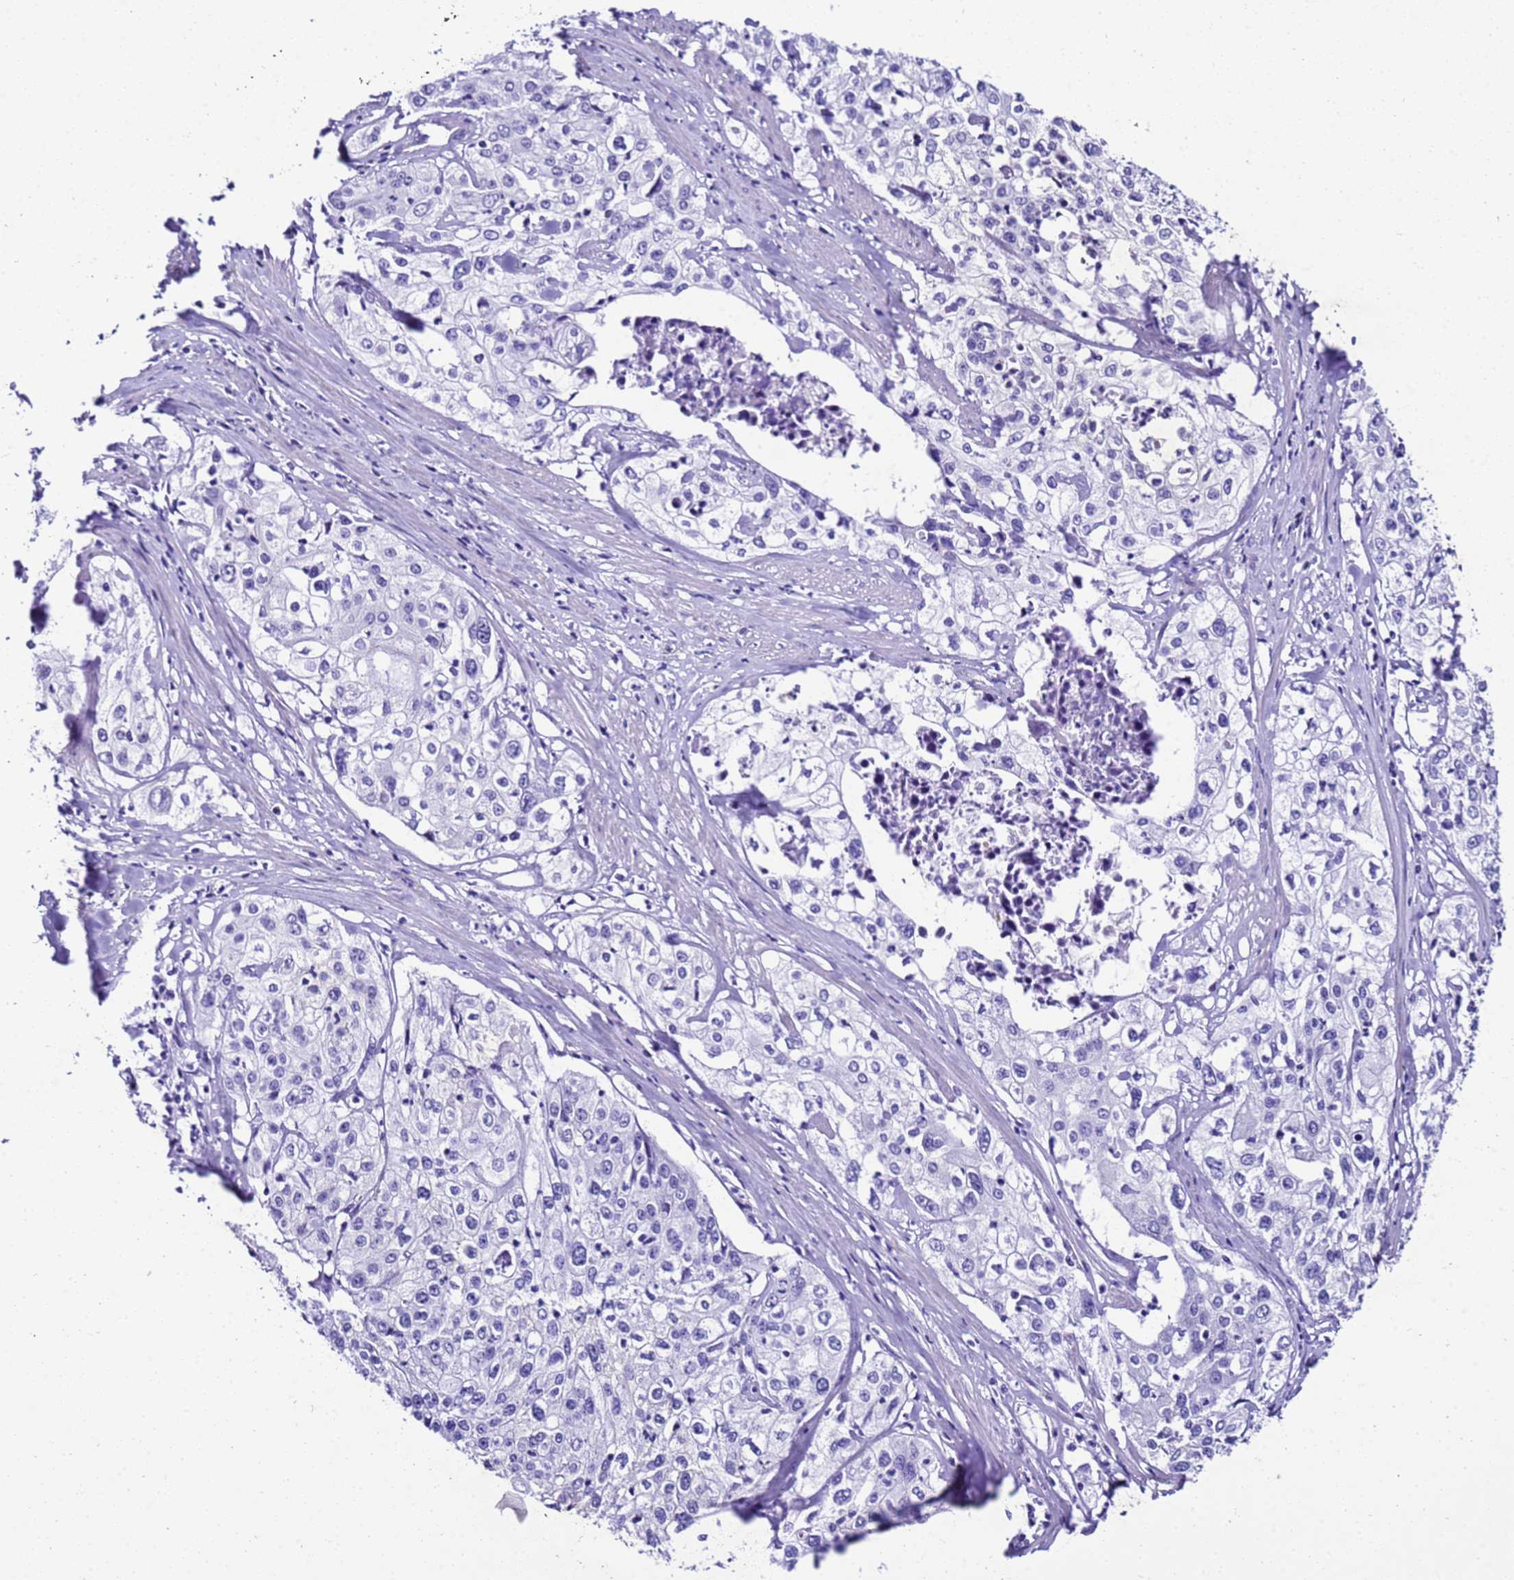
{"staining": {"intensity": "negative", "quantity": "none", "location": "none"}, "tissue": "cervical cancer", "cell_type": "Tumor cells", "image_type": "cancer", "snomed": [{"axis": "morphology", "description": "Squamous cell carcinoma, NOS"}, {"axis": "topography", "description": "Cervix"}], "caption": "Immunohistochemistry of cervical squamous cell carcinoma shows no positivity in tumor cells.", "gene": "ZNF417", "patient": {"sex": "female", "age": 31}}